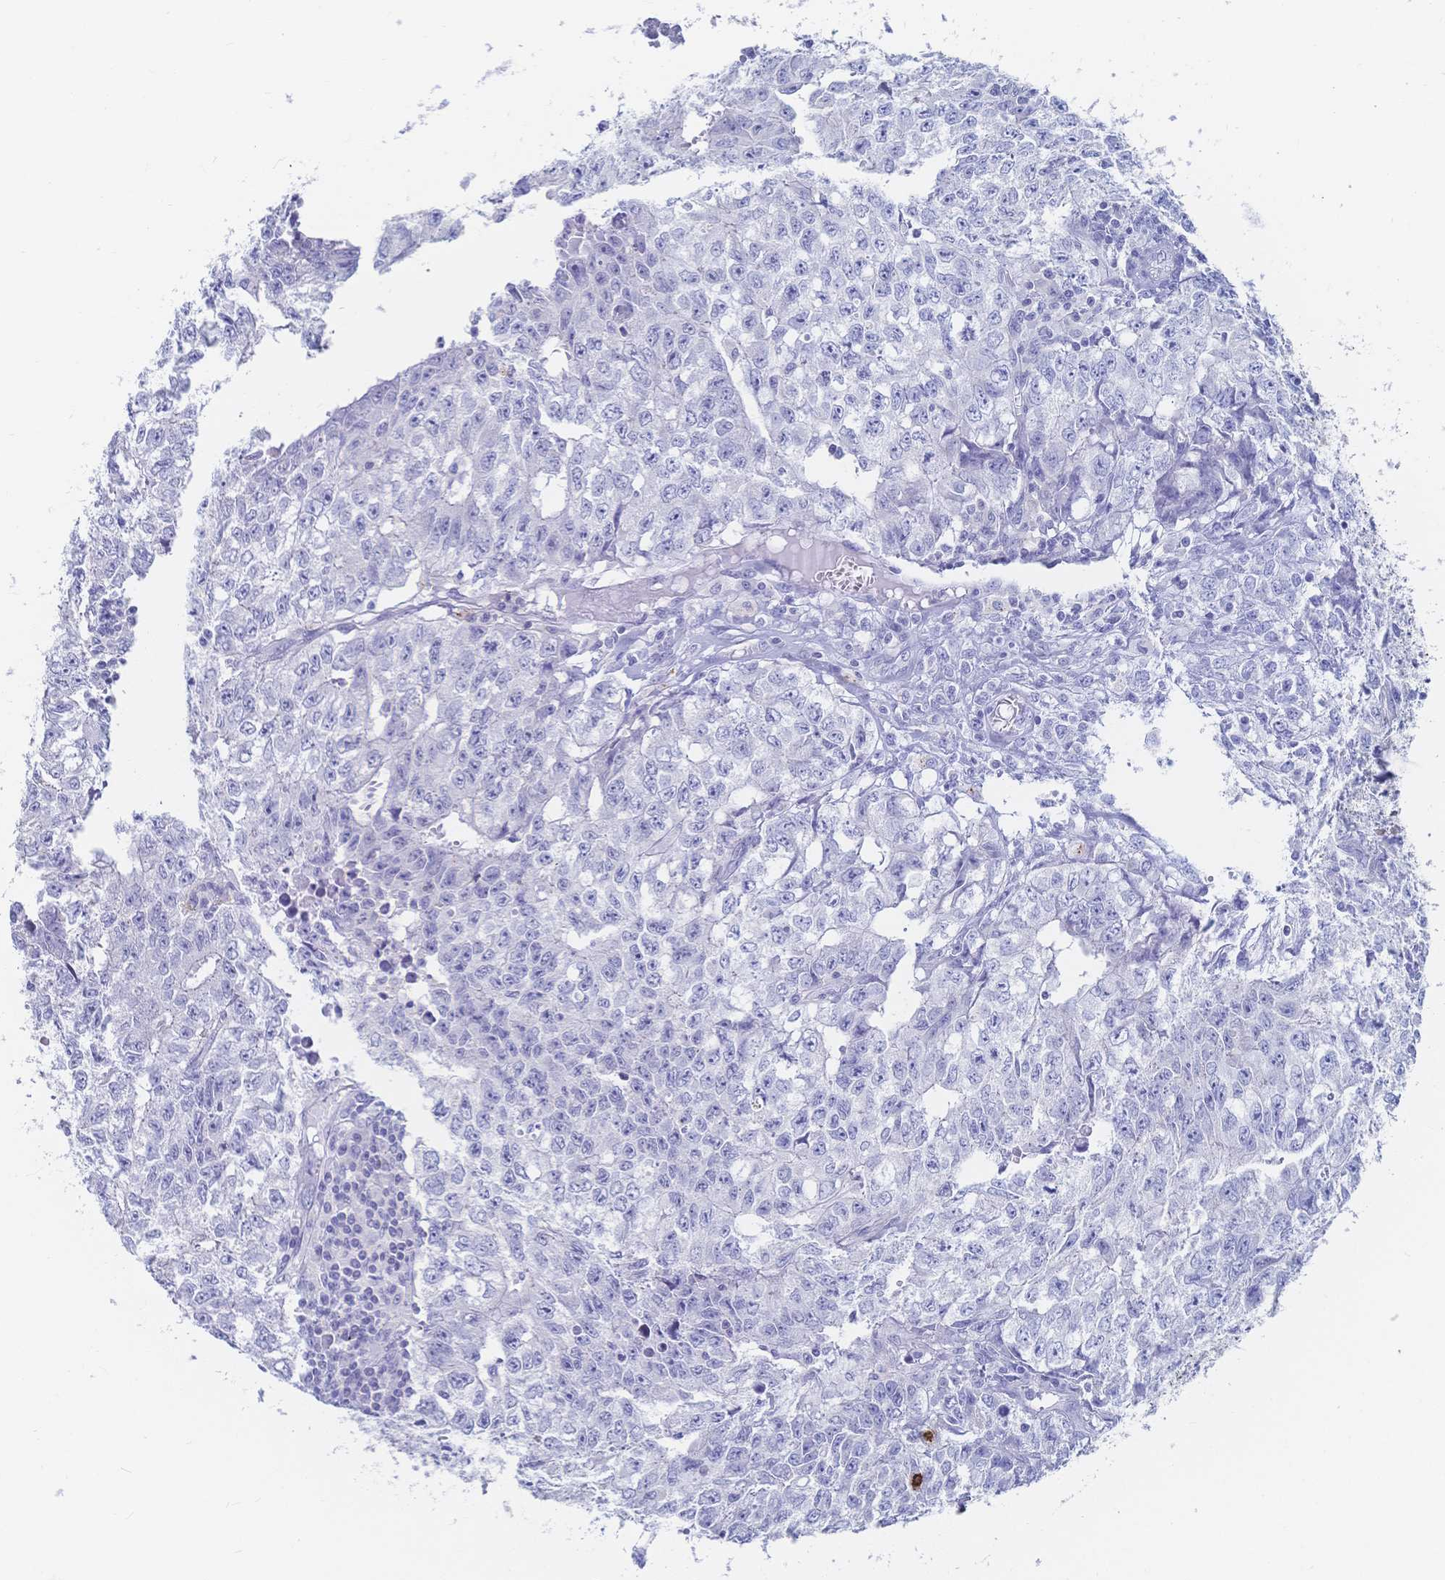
{"staining": {"intensity": "negative", "quantity": "none", "location": "none"}, "tissue": "testis cancer", "cell_type": "Tumor cells", "image_type": "cancer", "snomed": [{"axis": "morphology", "description": "Carcinoma, Embryonal, NOS"}, {"axis": "morphology", "description": "Teratoma, malignant, NOS"}, {"axis": "topography", "description": "Testis"}], "caption": "This is an IHC histopathology image of malignant teratoma (testis). There is no staining in tumor cells.", "gene": "IL2RB", "patient": {"sex": "male", "age": 24}}